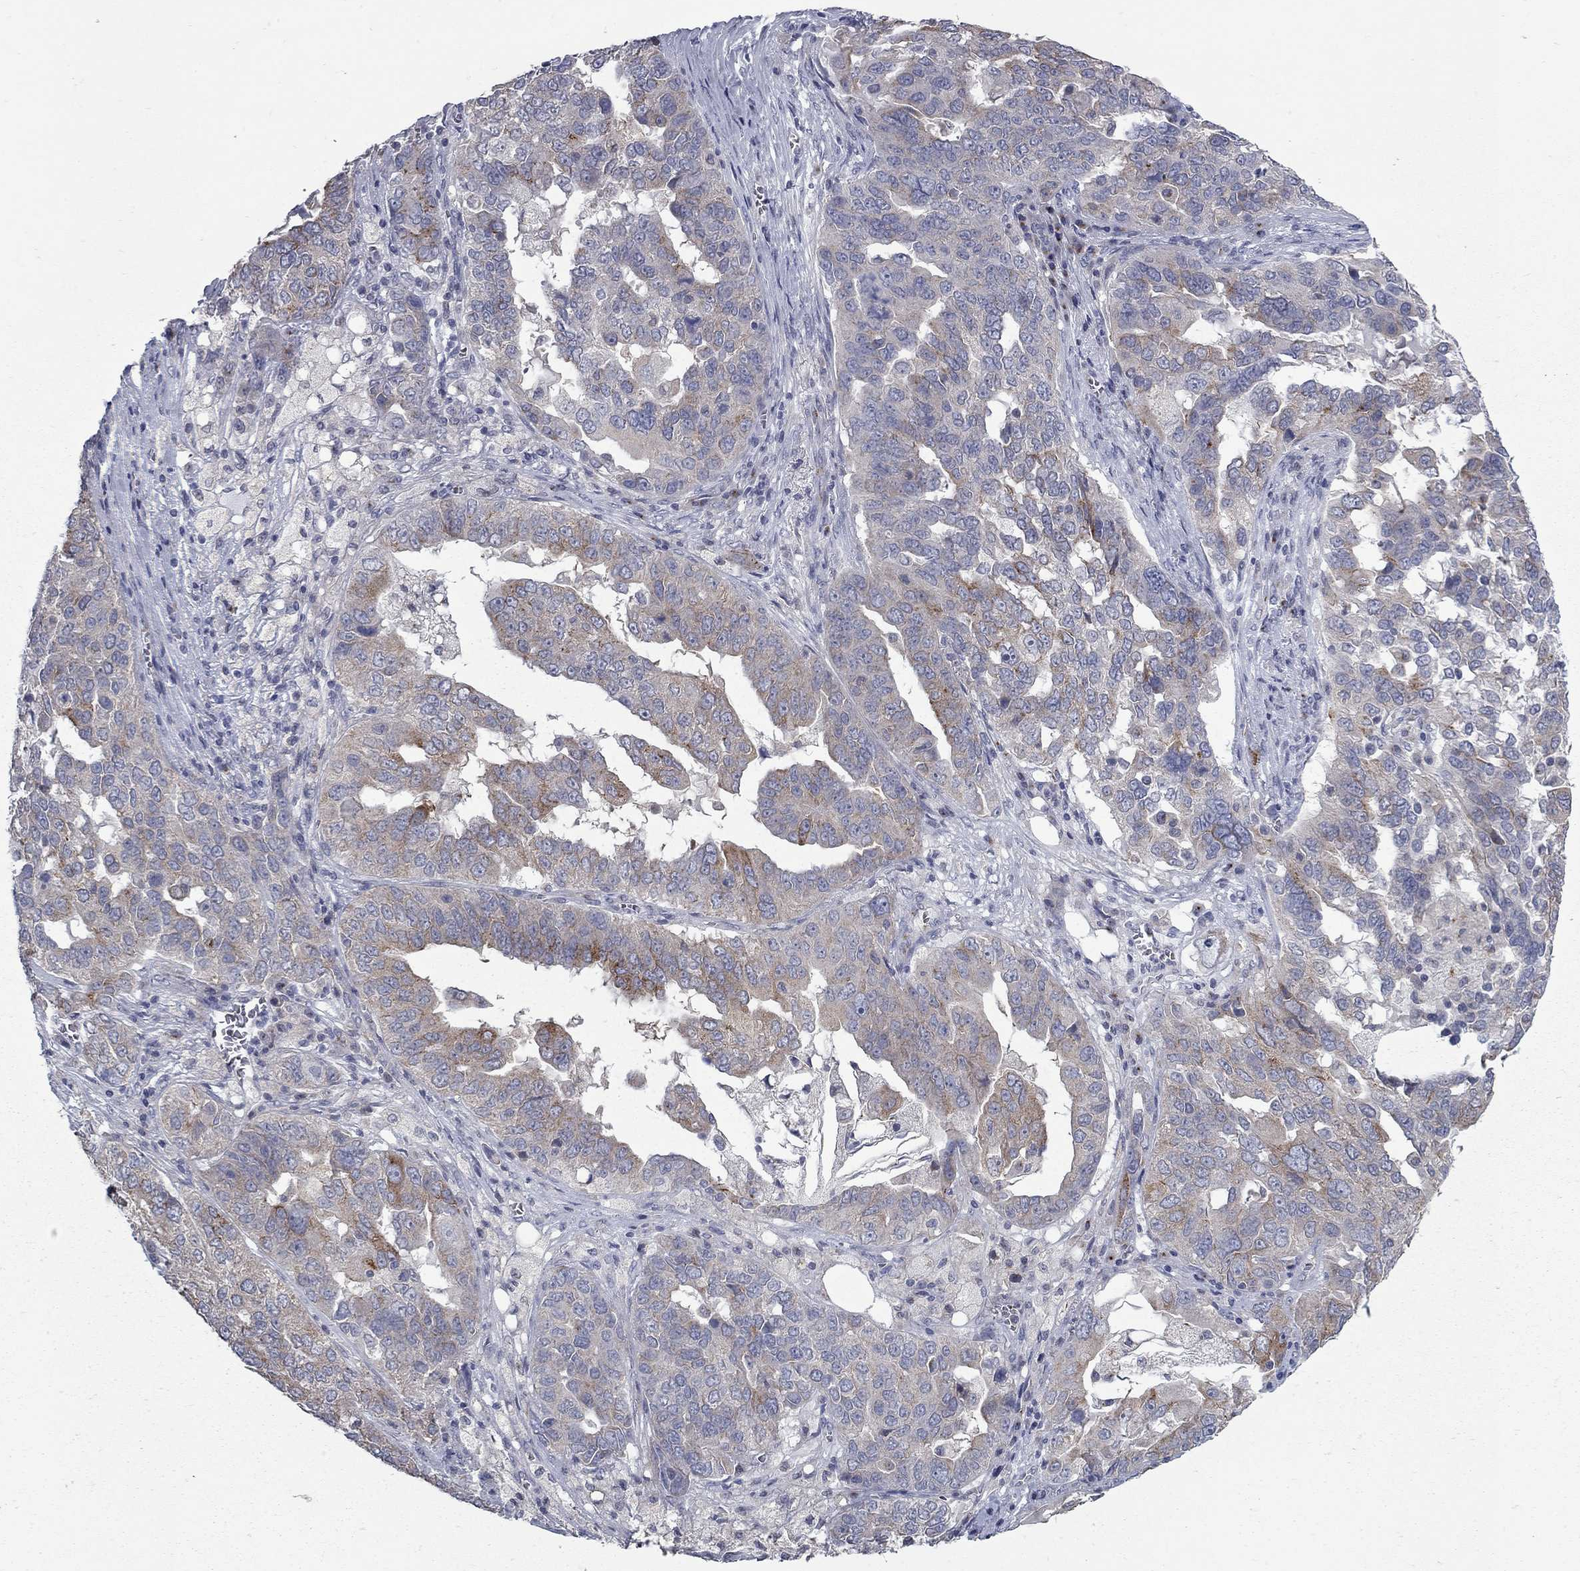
{"staining": {"intensity": "moderate", "quantity": "25%-75%", "location": "cytoplasmic/membranous"}, "tissue": "ovarian cancer", "cell_type": "Tumor cells", "image_type": "cancer", "snomed": [{"axis": "morphology", "description": "Carcinoma, endometroid"}, {"axis": "topography", "description": "Soft tissue"}, {"axis": "topography", "description": "Ovary"}], "caption": "Immunohistochemical staining of human ovarian cancer (endometroid carcinoma) demonstrates moderate cytoplasmic/membranous protein positivity in about 25%-75% of tumor cells.", "gene": "KIAA0319L", "patient": {"sex": "female", "age": 52}}